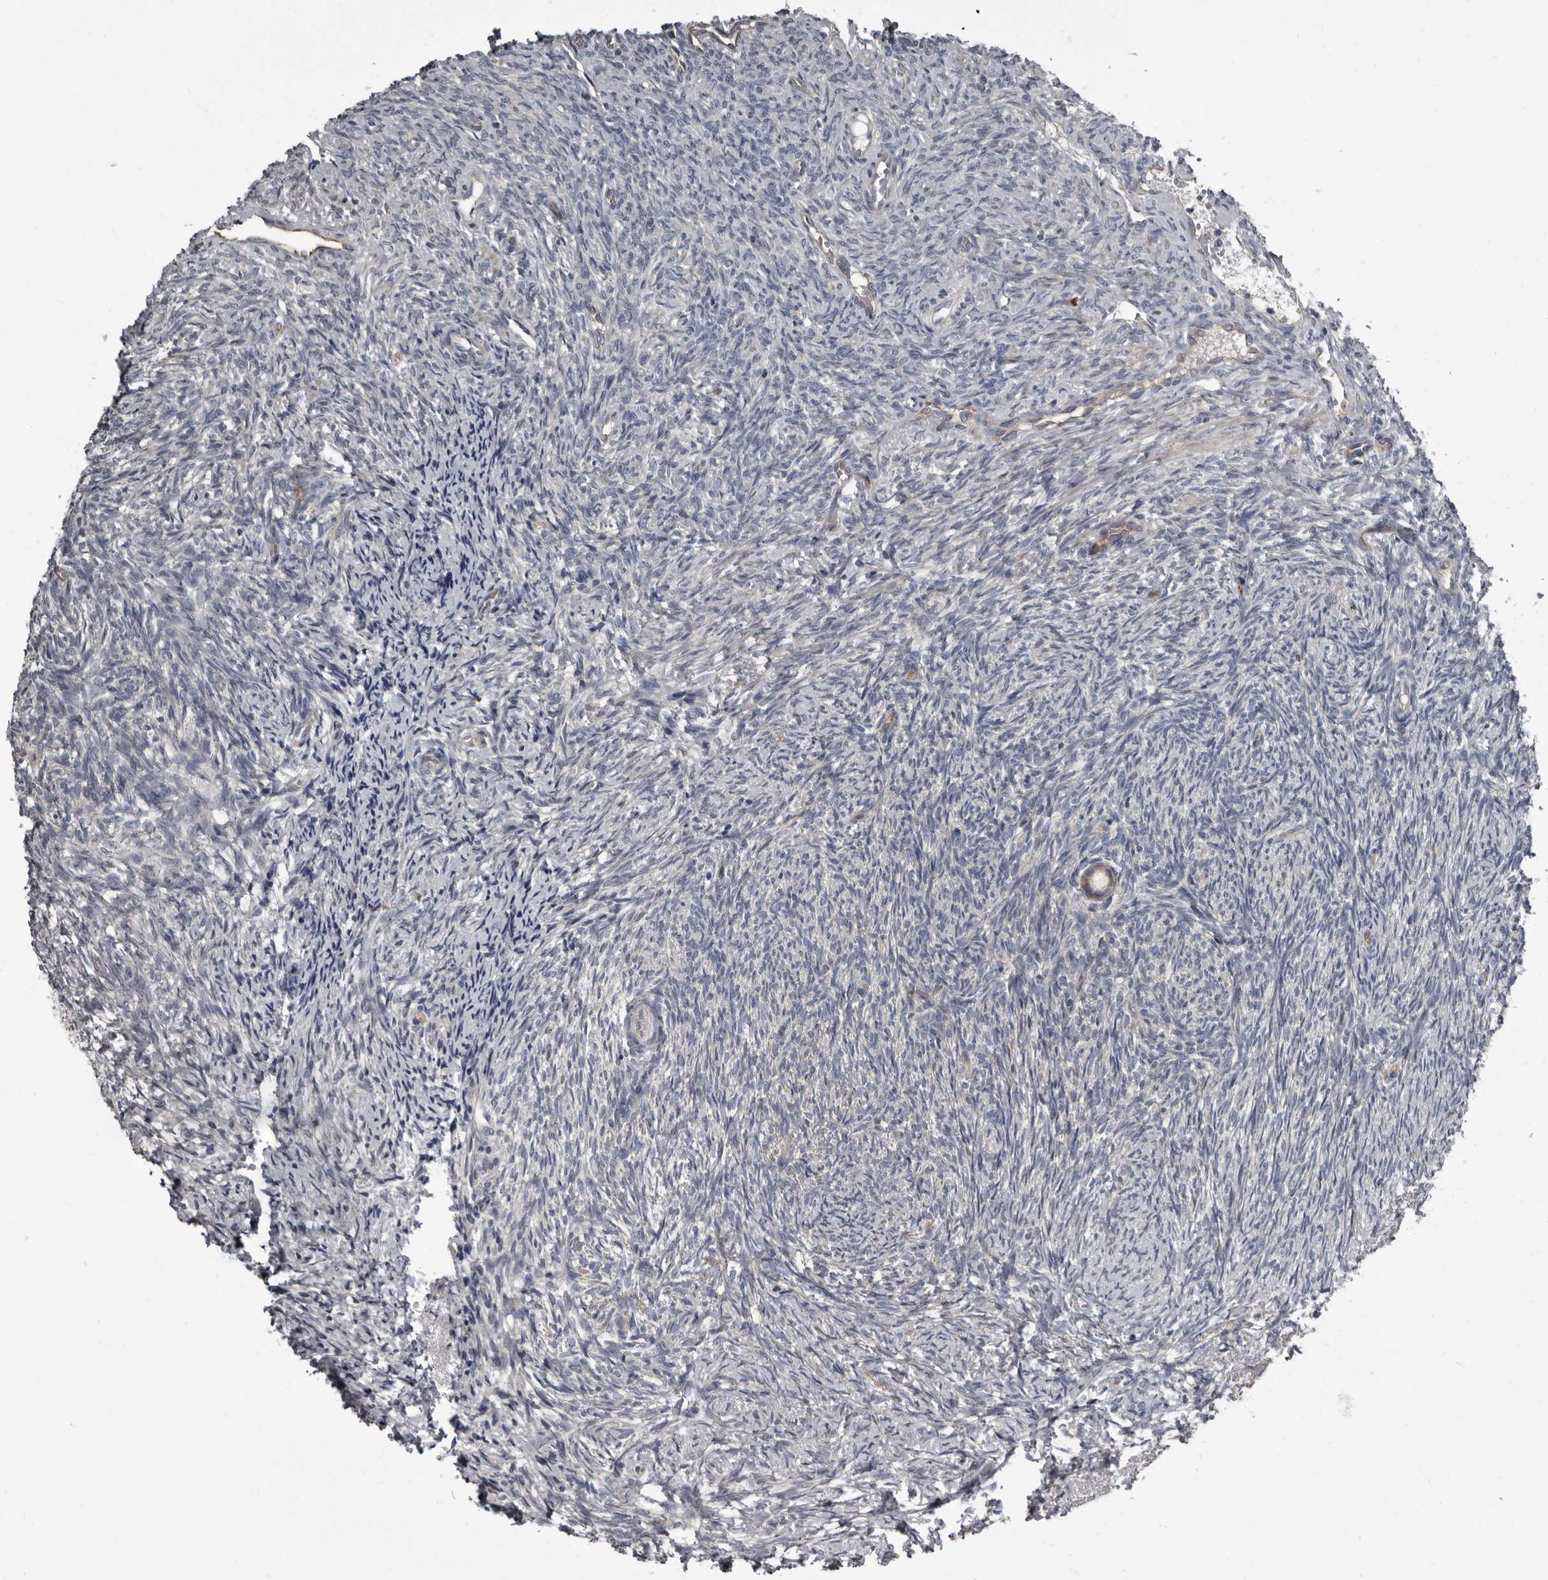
{"staining": {"intensity": "weak", "quantity": "25%-75%", "location": "cytoplasmic/membranous"}, "tissue": "ovary", "cell_type": "Follicle cells", "image_type": "normal", "snomed": [{"axis": "morphology", "description": "Normal tissue, NOS"}, {"axis": "topography", "description": "Ovary"}], "caption": "A photomicrograph of ovary stained for a protein demonstrates weak cytoplasmic/membranous brown staining in follicle cells.", "gene": "TPD52L1", "patient": {"sex": "female", "age": 41}}